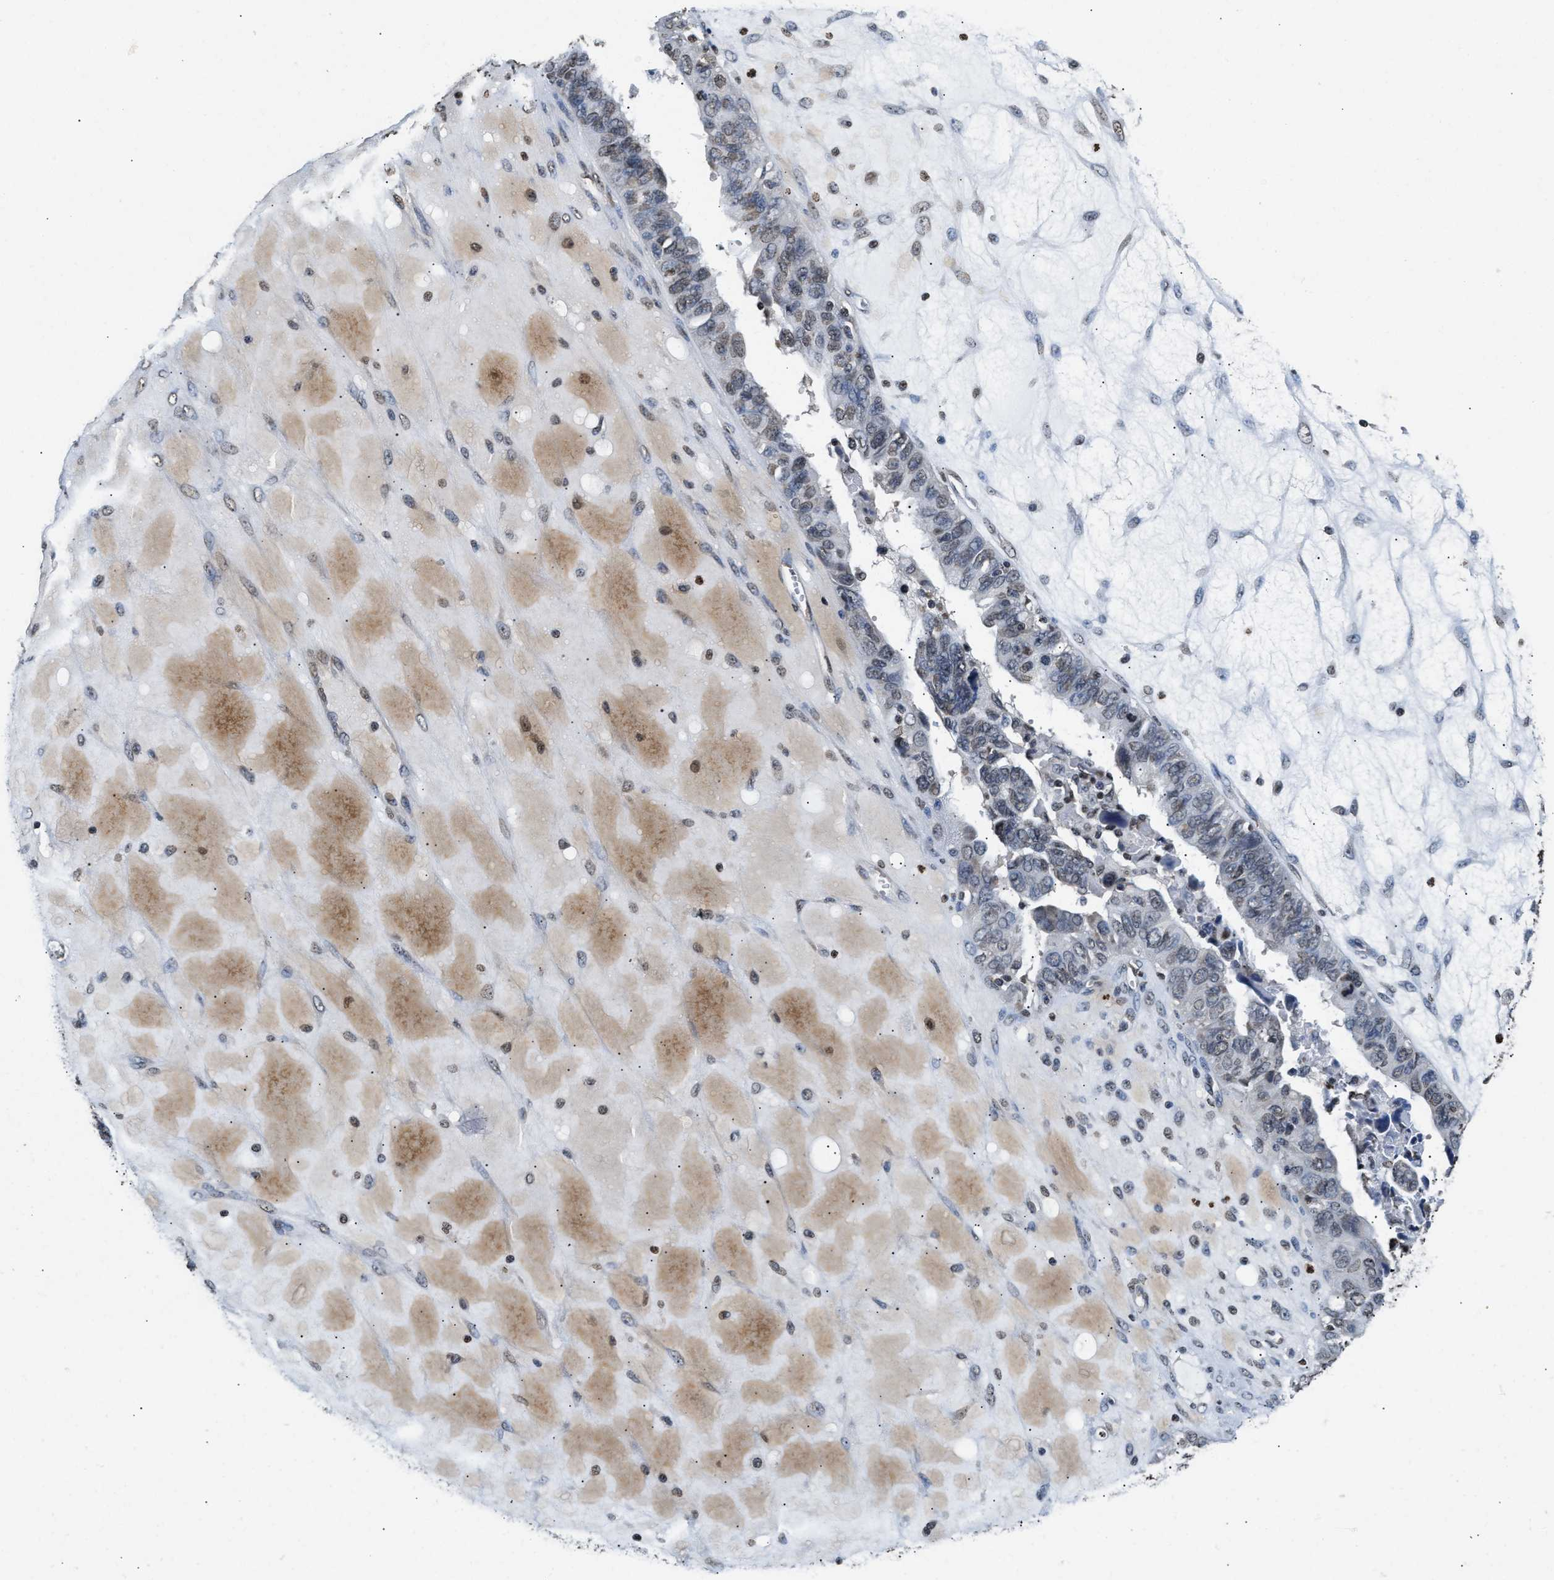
{"staining": {"intensity": "weak", "quantity": "<25%", "location": "nuclear"}, "tissue": "ovarian cancer", "cell_type": "Tumor cells", "image_type": "cancer", "snomed": [{"axis": "morphology", "description": "Cystadenocarcinoma, serous, NOS"}, {"axis": "topography", "description": "Ovary"}], "caption": "A photomicrograph of human serous cystadenocarcinoma (ovarian) is negative for staining in tumor cells.", "gene": "DNASE1L3", "patient": {"sex": "female", "age": 79}}